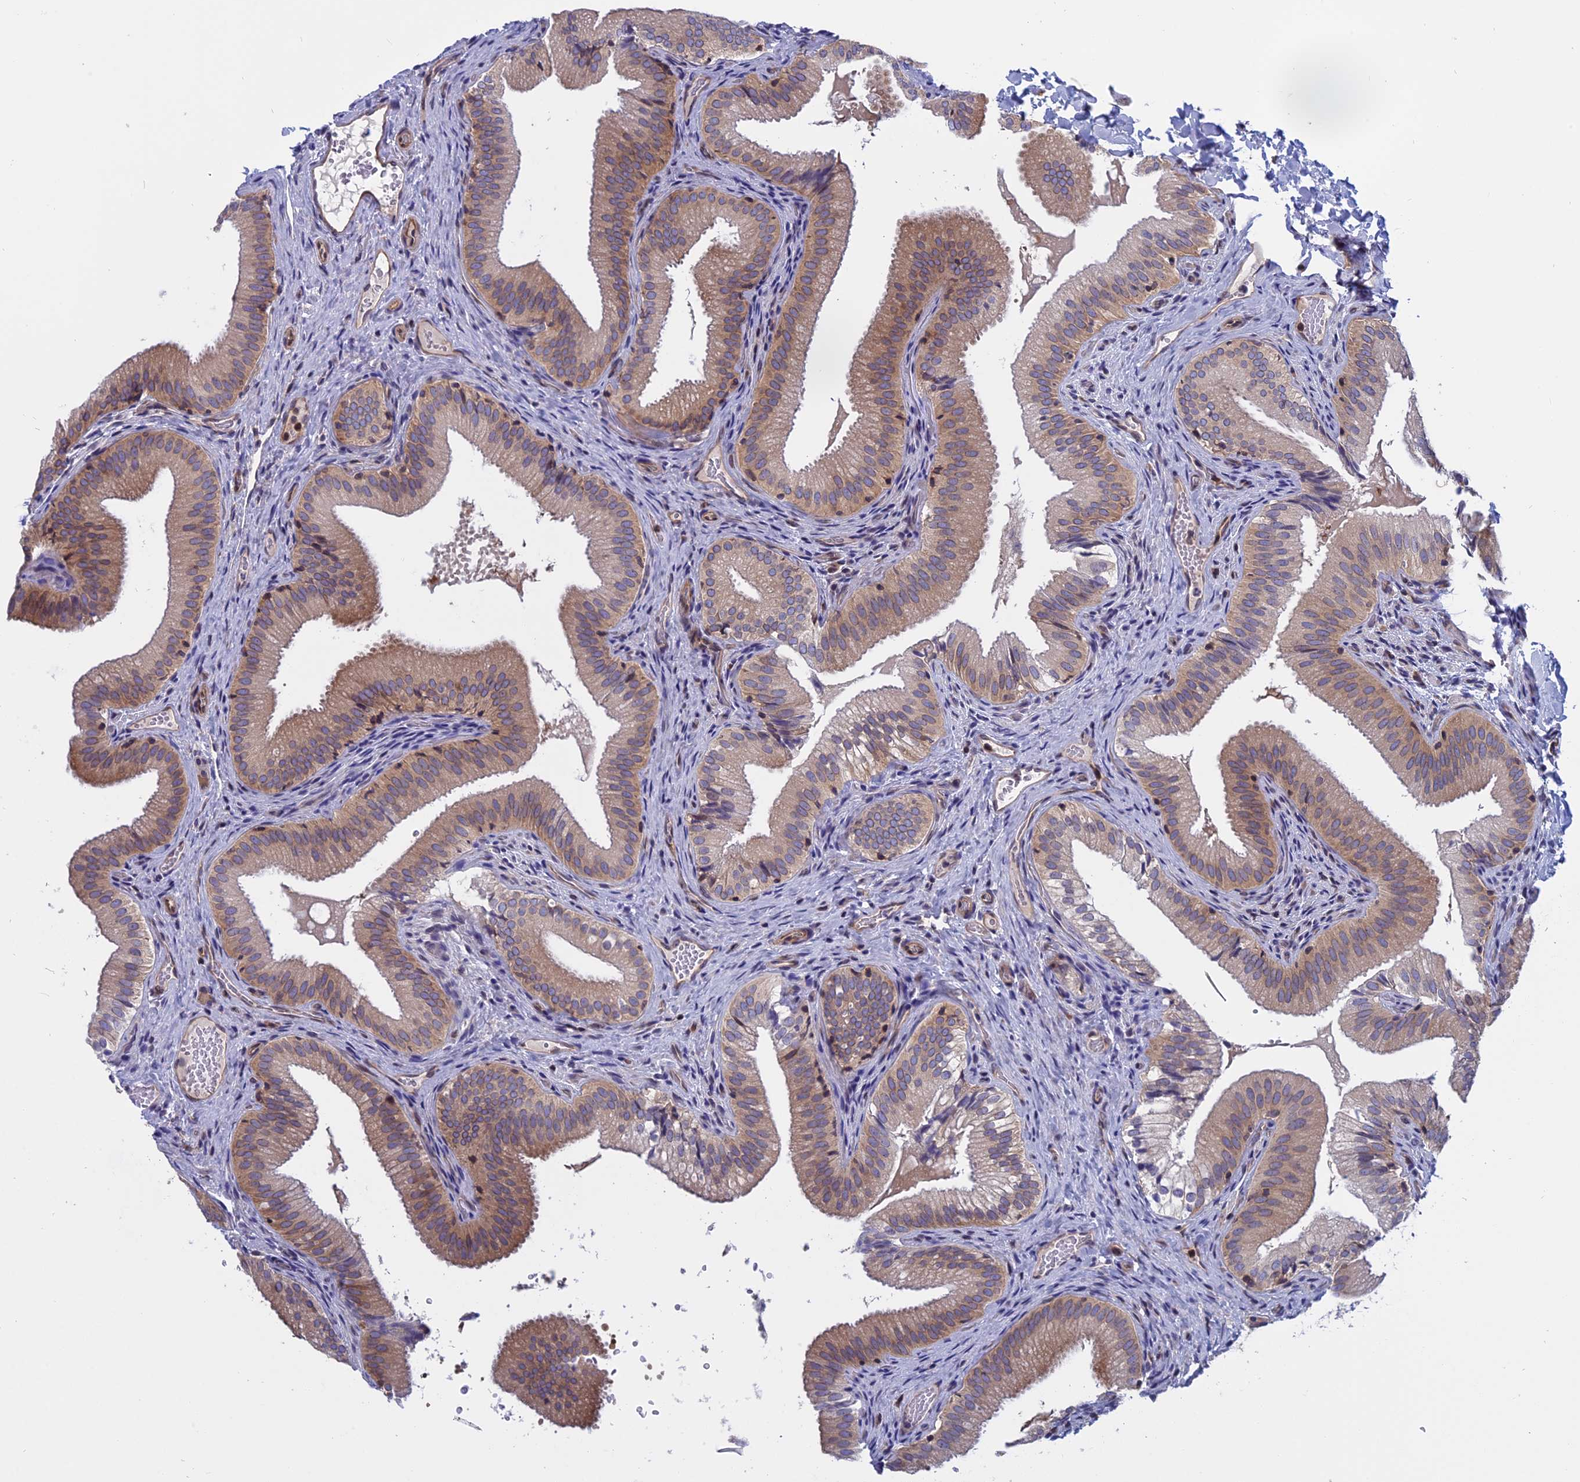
{"staining": {"intensity": "moderate", "quantity": "25%-75%", "location": "cytoplasmic/membranous"}, "tissue": "gallbladder", "cell_type": "Glandular cells", "image_type": "normal", "snomed": [{"axis": "morphology", "description": "Normal tissue, NOS"}, {"axis": "topography", "description": "Gallbladder"}], "caption": "Moderate cytoplasmic/membranous protein expression is appreciated in about 25%-75% of glandular cells in gallbladder.", "gene": "NAA10", "patient": {"sex": "female", "age": 30}}